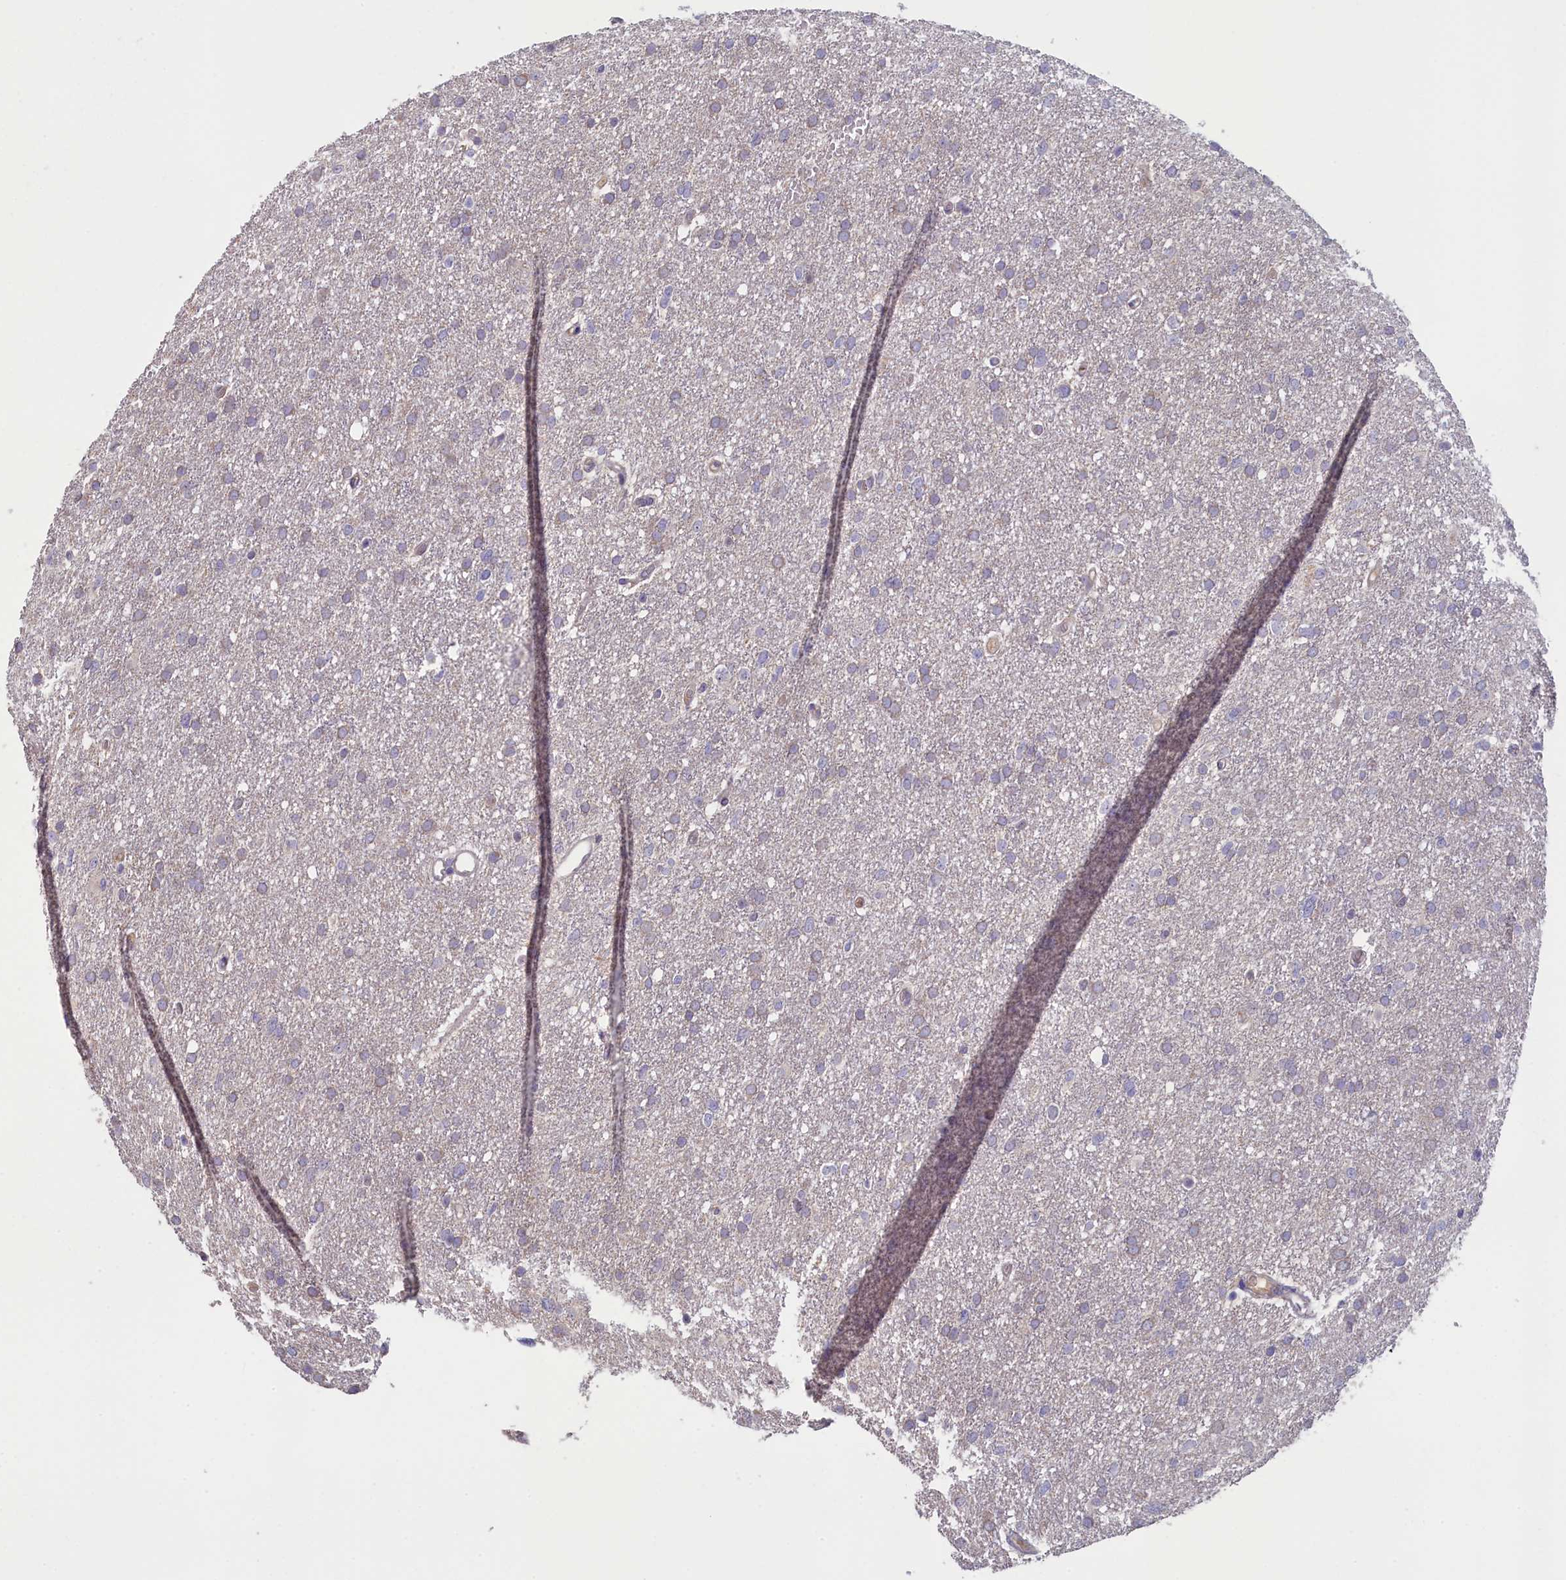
{"staining": {"intensity": "negative", "quantity": "none", "location": "none"}, "tissue": "glioma", "cell_type": "Tumor cells", "image_type": "cancer", "snomed": [{"axis": "morphology", "description": "Glioma, malignant, High grade"}, {"axis": "topography", "description": "Cerebral cortex"}], "caption": "The histopathology image exhibits no significant positivity in tumor cells of glioma. (DAB immunohistochemistry (IHC), high magnification).", "gene": "ATF7IP2", "patient": {"sex": "female", "age": 36}}